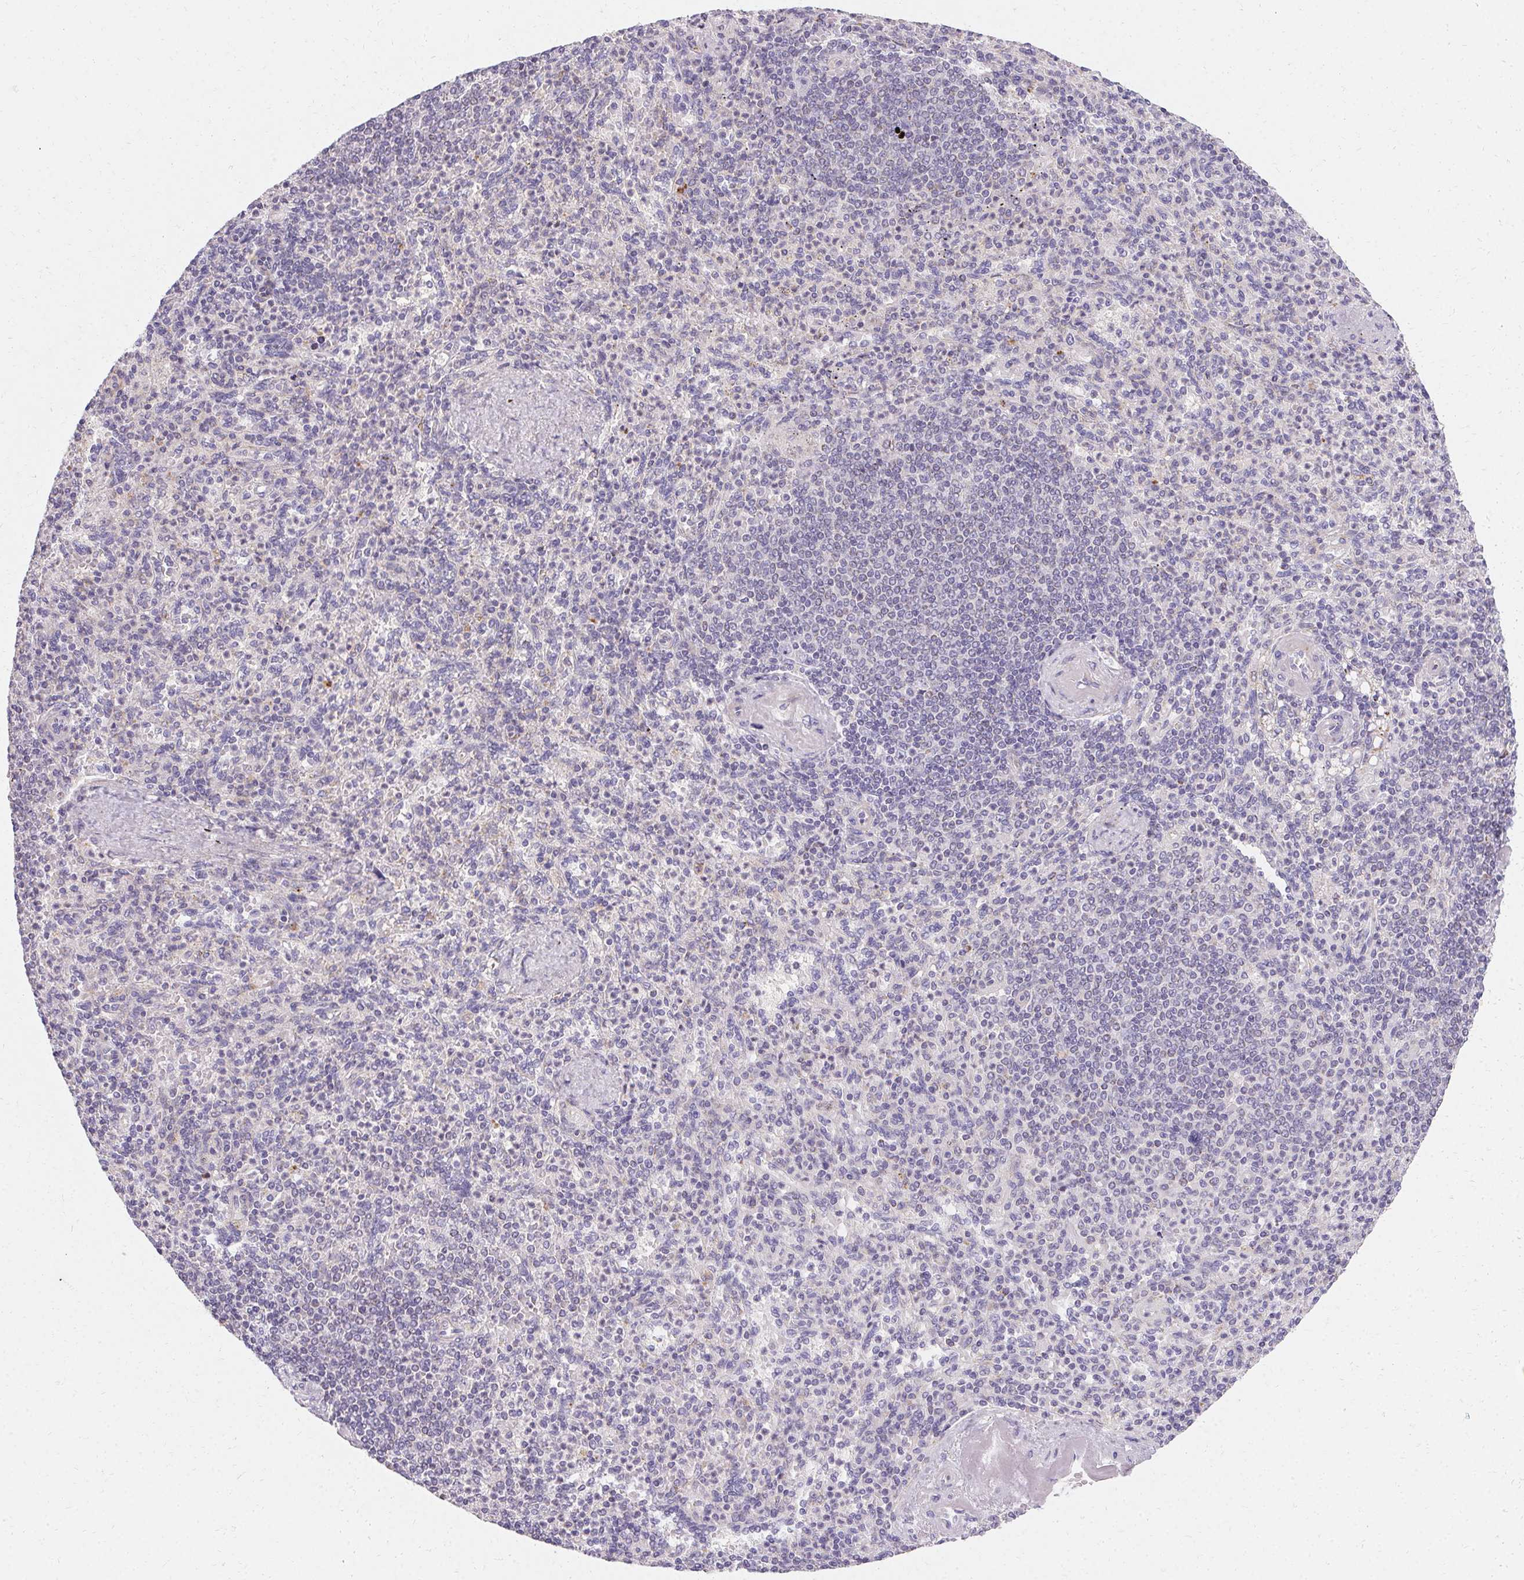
{"staining": {"intensity": "negative", "quantity": "none", "location": "none"}, "tissue": "spleen", "cell_type": "Cells in red pulp", "image_type": "normal", "snomed": [{"axis": "morphology", "description": "Normal tissue, NOS"}, {"axis": "topography", "description": "Spleen"}], "caption": "Cells in red pulp show no significant protein expression in normal spleen. The staining was performed using DAB (3,3'-diaminobenzidine) to visualize the protein expression in brown, while the nuclei were stained in blue with hematoxylin (Magnification: 20x).", "gene": "TRIP13", "patient": {"sex": "female", "age": 74}}